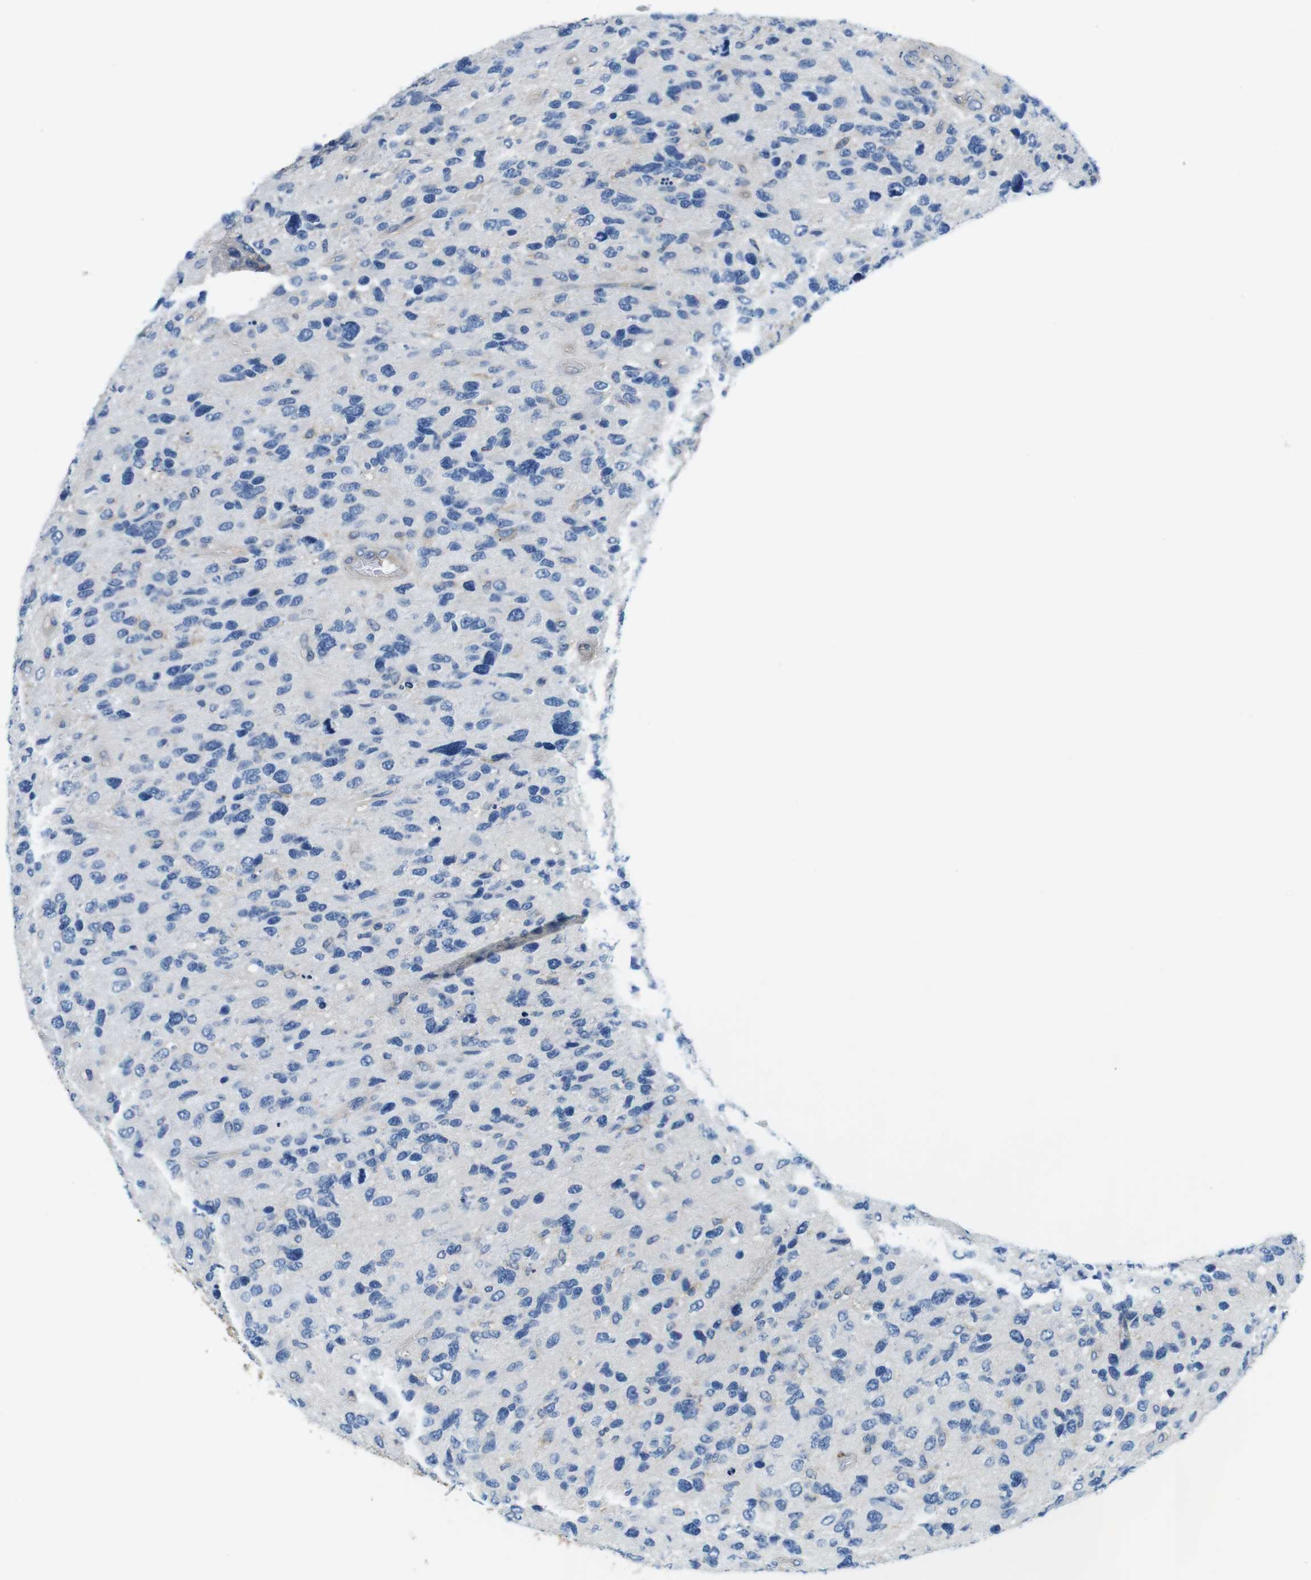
{"staining": {"intensity": "negative", "quantity": "none", "location": "none"}, "tissue": "glioma", "cell_type": "Tumor cells", "image_type": "cancer", "snomed": [{"axis": "morphology", "description": "Glioma, malignant, High grade"}, {"axis": "topography", "description": "Brain"}], "caption": "IHC image of high-grade glioma (malignant) stained for a protein (brown), which demonstrates no positivity in tumor cells.", "gene": "DENND4C", "patient": {"sex": "female", "age": 58}}